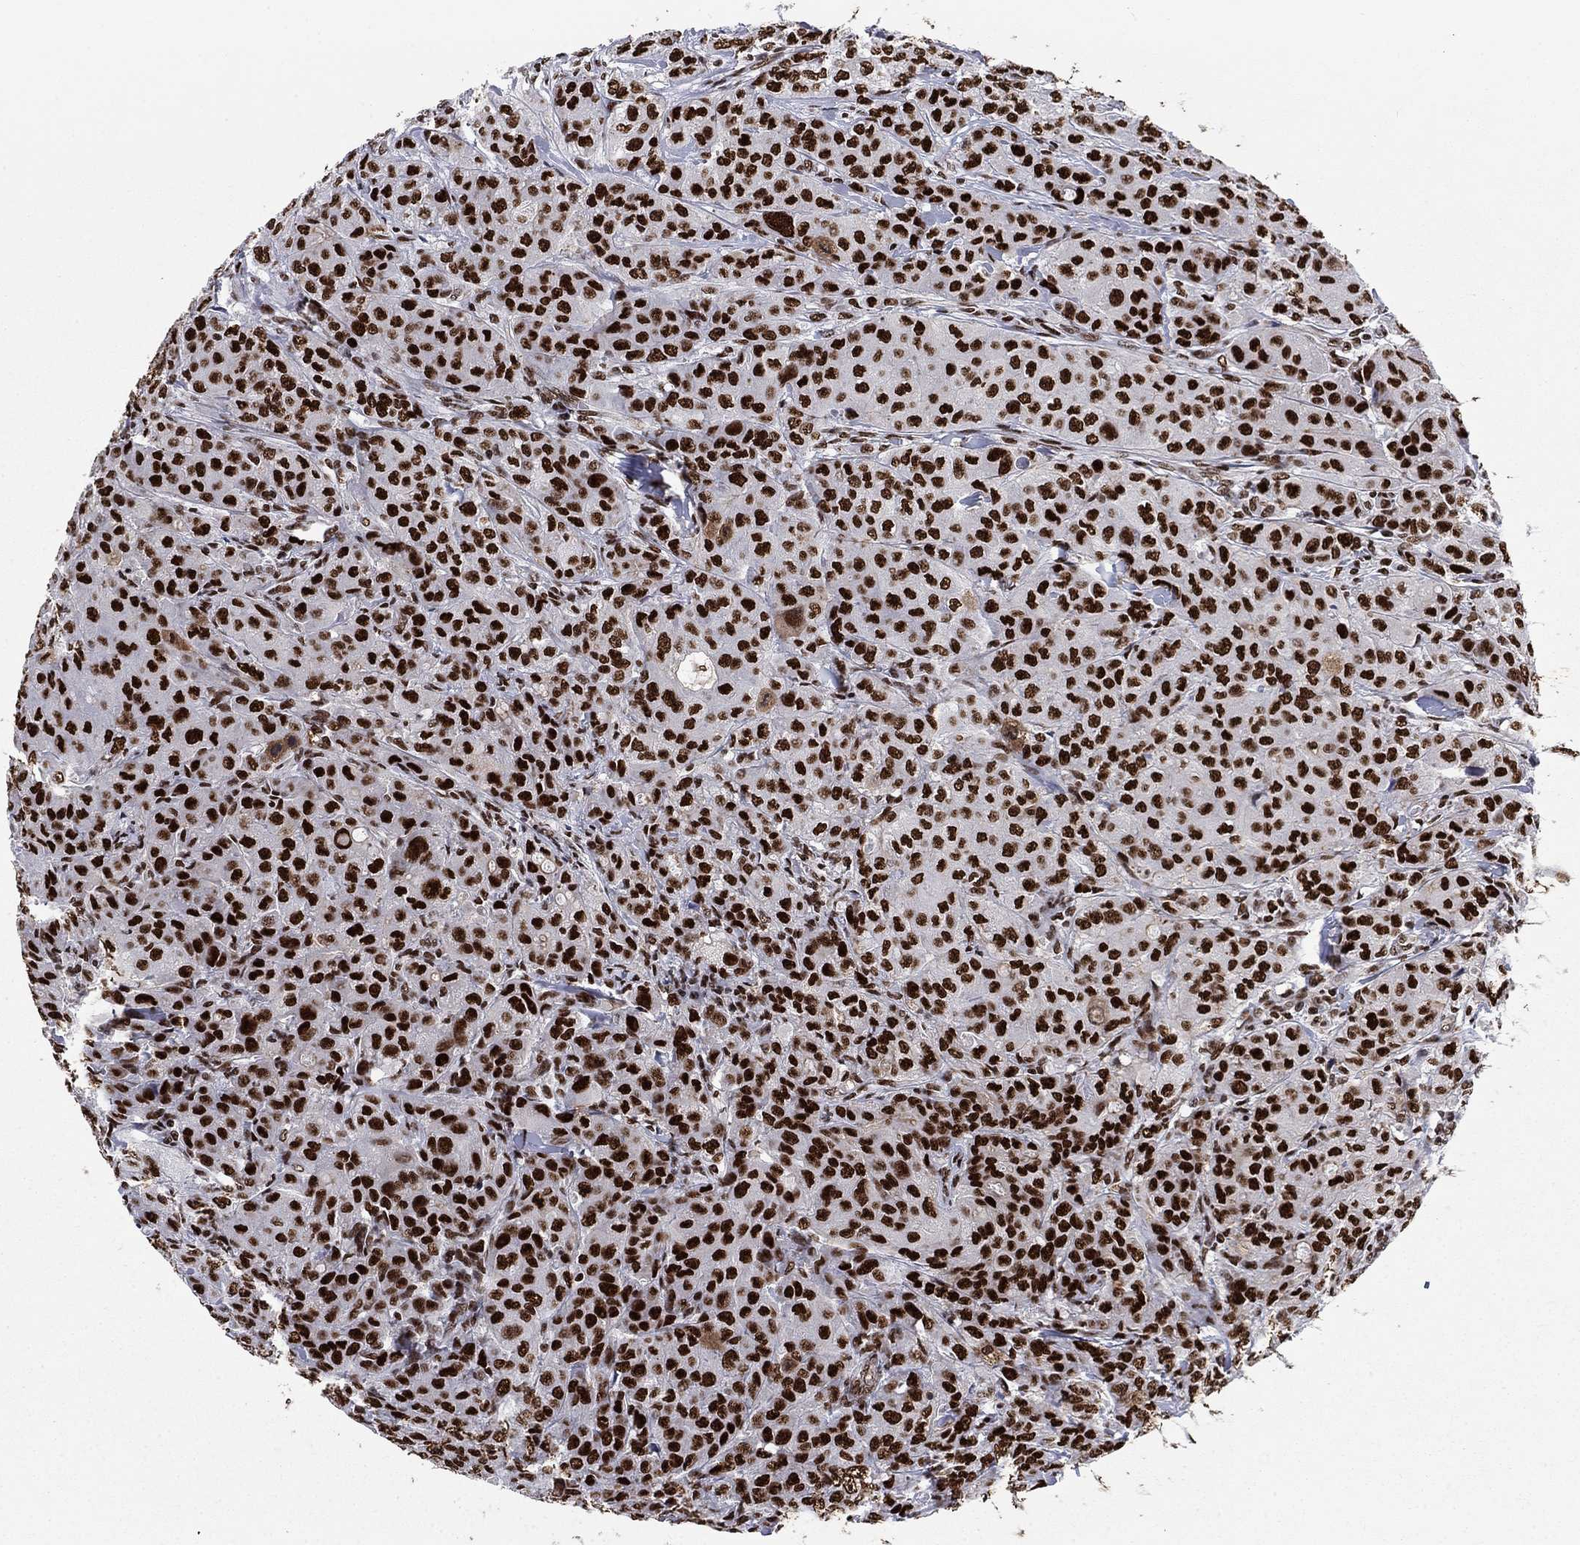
{"staining": {"intensity": "strong", "quantity": ">75%", "location": "nuclear"}, "tissue": "breast cancer", "cell_type": "Tumor cells", "image_type": "cancer", "snomed": [{"axis": "morphology", "description": "Duct carcinoma"}, {"axis": "topography", "description": "Breast"}], "caption": "Tumor cells reveal high levels of strong nuclear expression in about >75% of cells in breast infiltrating ductal carcinoma. (Brightfield microscopy of DAB IHC at high magnification).", "gene": "RPRD1B", "patient": {"sex": "female", "age": 43}}